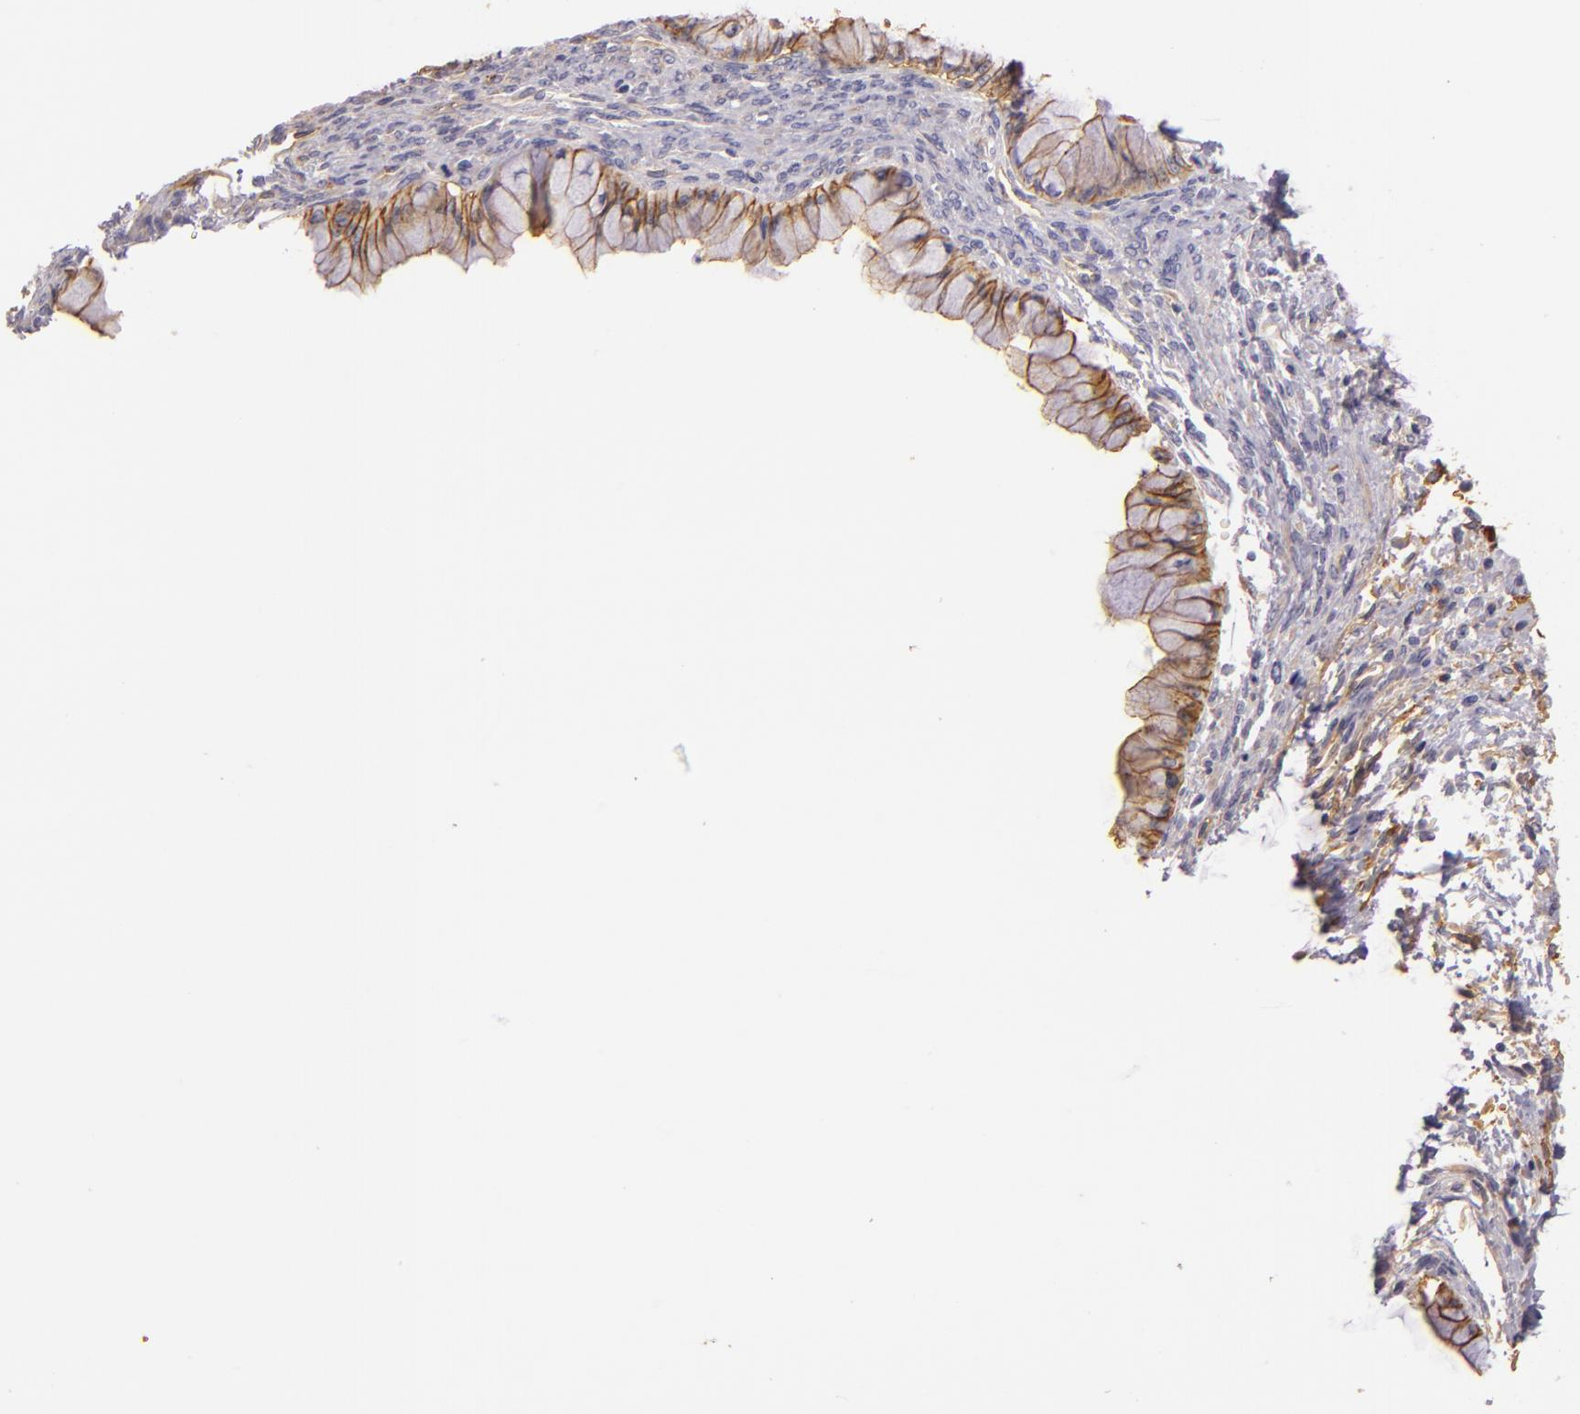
{"staining": {"intensity": "moderate", "quantity": ">75%", "location": "cytoplasmic/membranous"}, "tissue": "ovarian cancer", "cell_type": "Tumor cells", "image_type": "cancer", "snomed": [{"axis": "morphology", "description": "Cystadenocarcinoma, mucinous, NOS"}, {"axis": "topography", "description": "Ovary"}], "caption": "This micrograph shows immunohistochemistry (IHC) staining of mucinous cystadenocarcinoma (ovarian), with medium moderate cytoplasmic/membranous staining in about >75% of tumor cells.", "gene": "CTSF", "patient": {"sex": "female", "age": 63}}